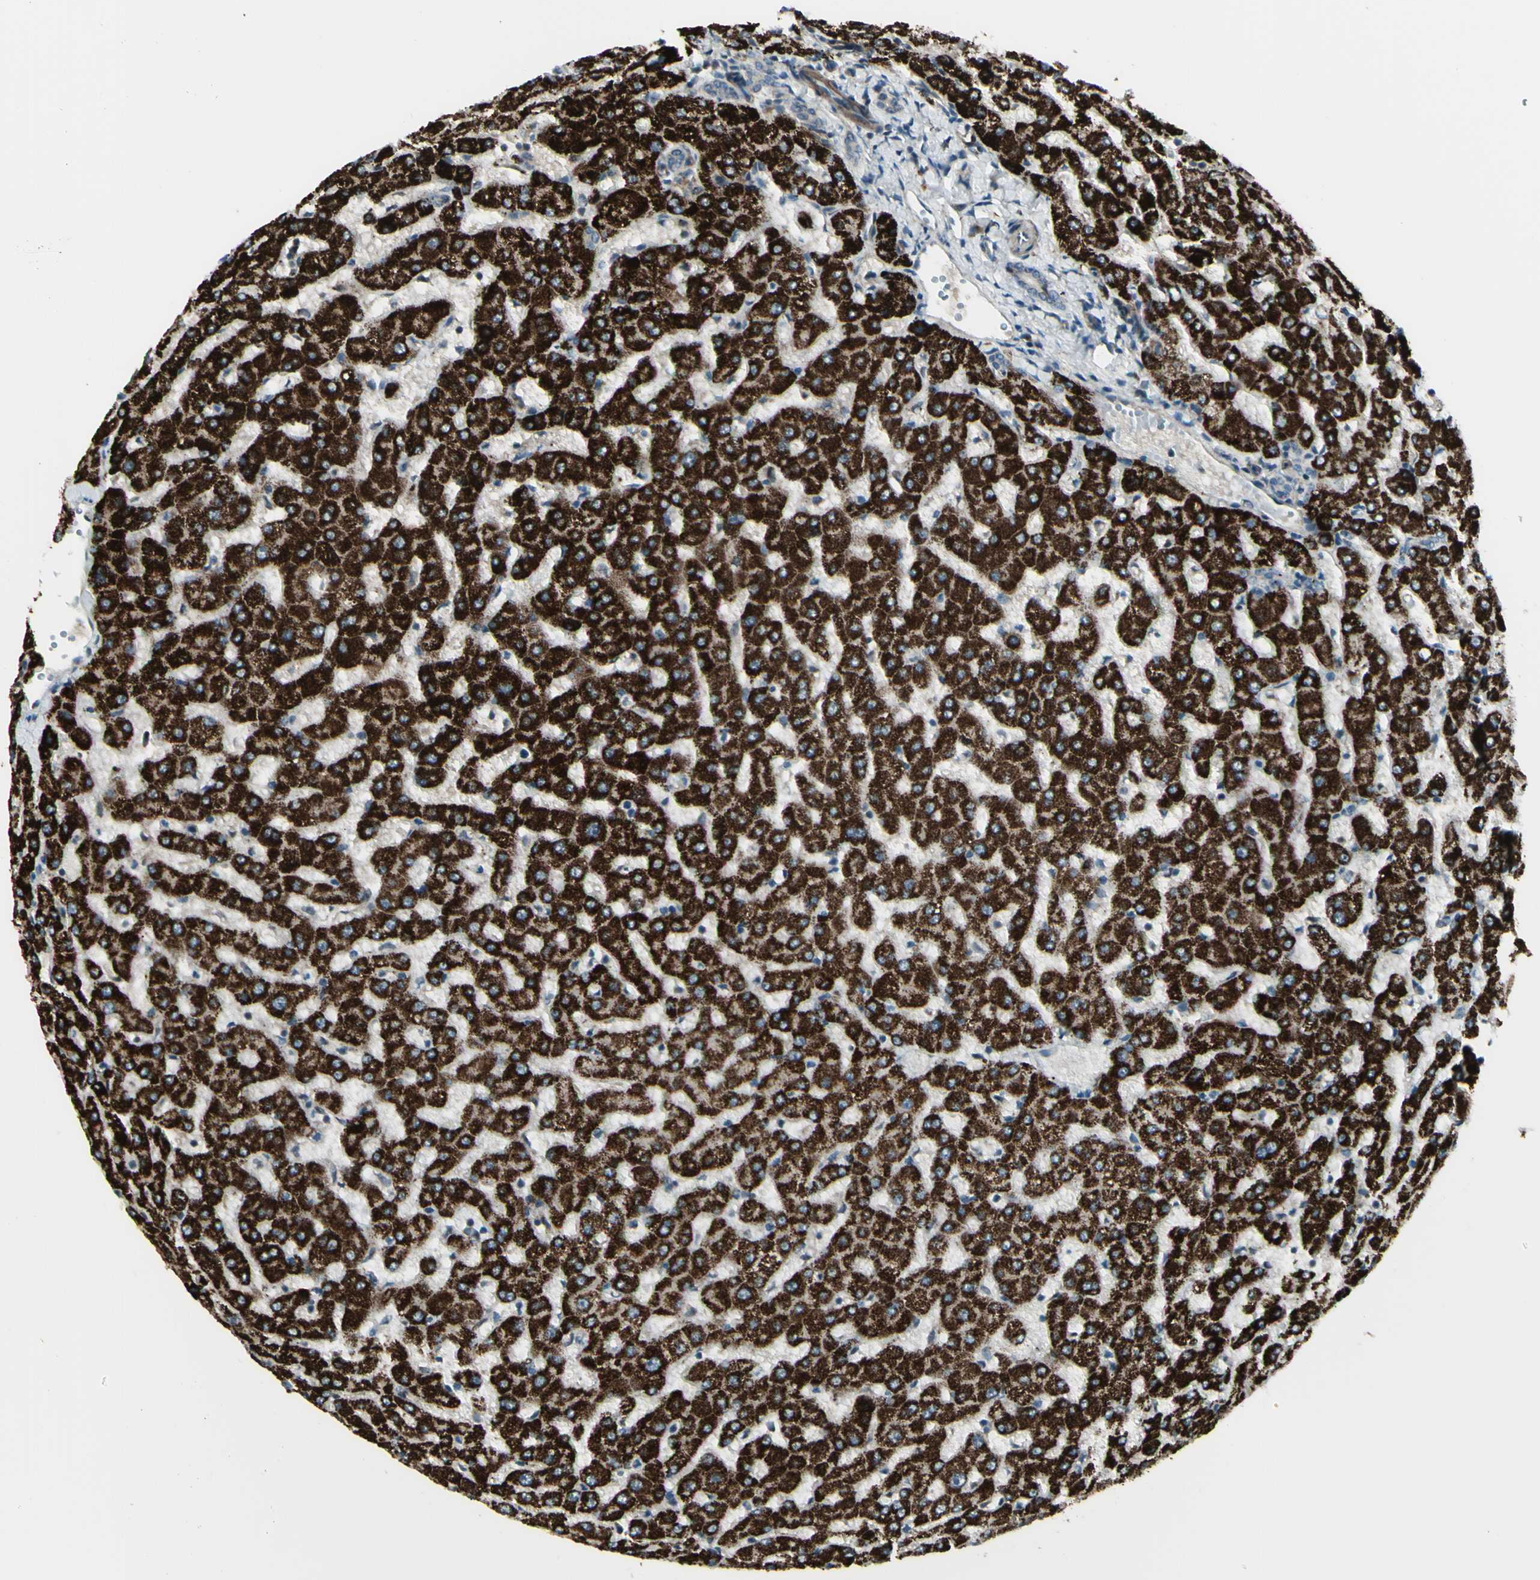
{"staining": {"intensity": "negative", "quantity": "none", "location": "none"}, "tissue": "liver", "cell_type": "Cholangiocytes", "image_type": "normal", "snomed": [{"axis": "morphology", "description": "Normal tissue, NOS"}, {"axis": "topography", "description": "Liver"}], "caption": "Immunohistochemistry (IHC) histopathology image of normal human liver stained for a protein (brown), which shows no expression in cholangiocytes.", "gene": "OSTM1", "patient": {"sex": "female", "age": 63}}